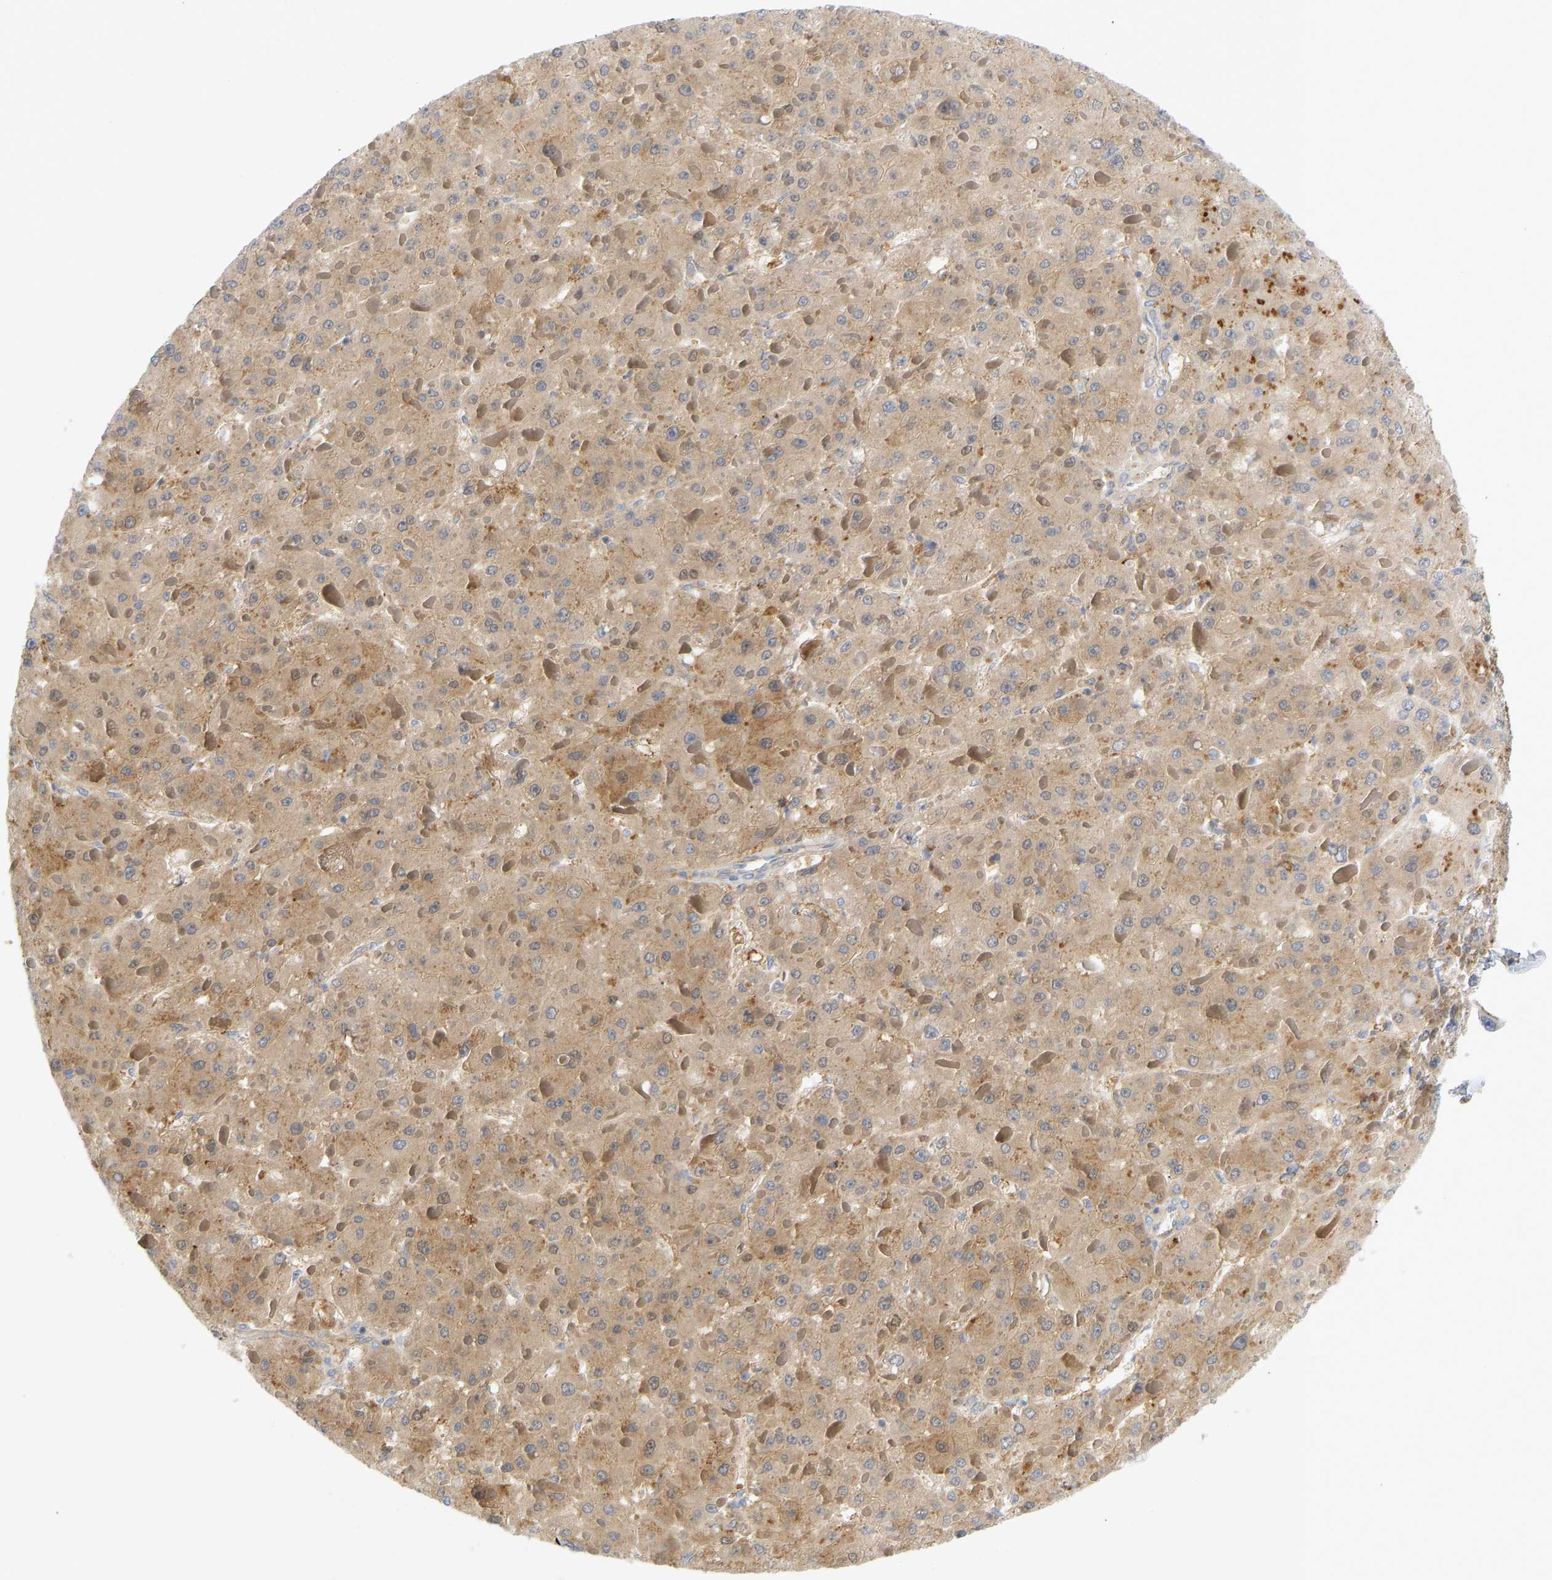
{"staining": {"intensity": "moderate", "quantity": "25%-75%", "location": "cytoplasmic/membranous"}, "tissue": "liver cancer", "cell_type": "Tumor cells", "image_type": "cancer", "snomed": [{"axis": "morphology", "description": "Carcinoma, Hepatocellular, NOS"}, {"axis": "topography", "description": "Liver"}], "caption": "DAB immunohistochemical staining of liver hepatocellular carcinoma reveals moderate cytoplasmic/membranous protein positivity in about 25%-75% of tumor cells.", "gene": "BVES", "patient": {"sex": "female", "age": 73}}